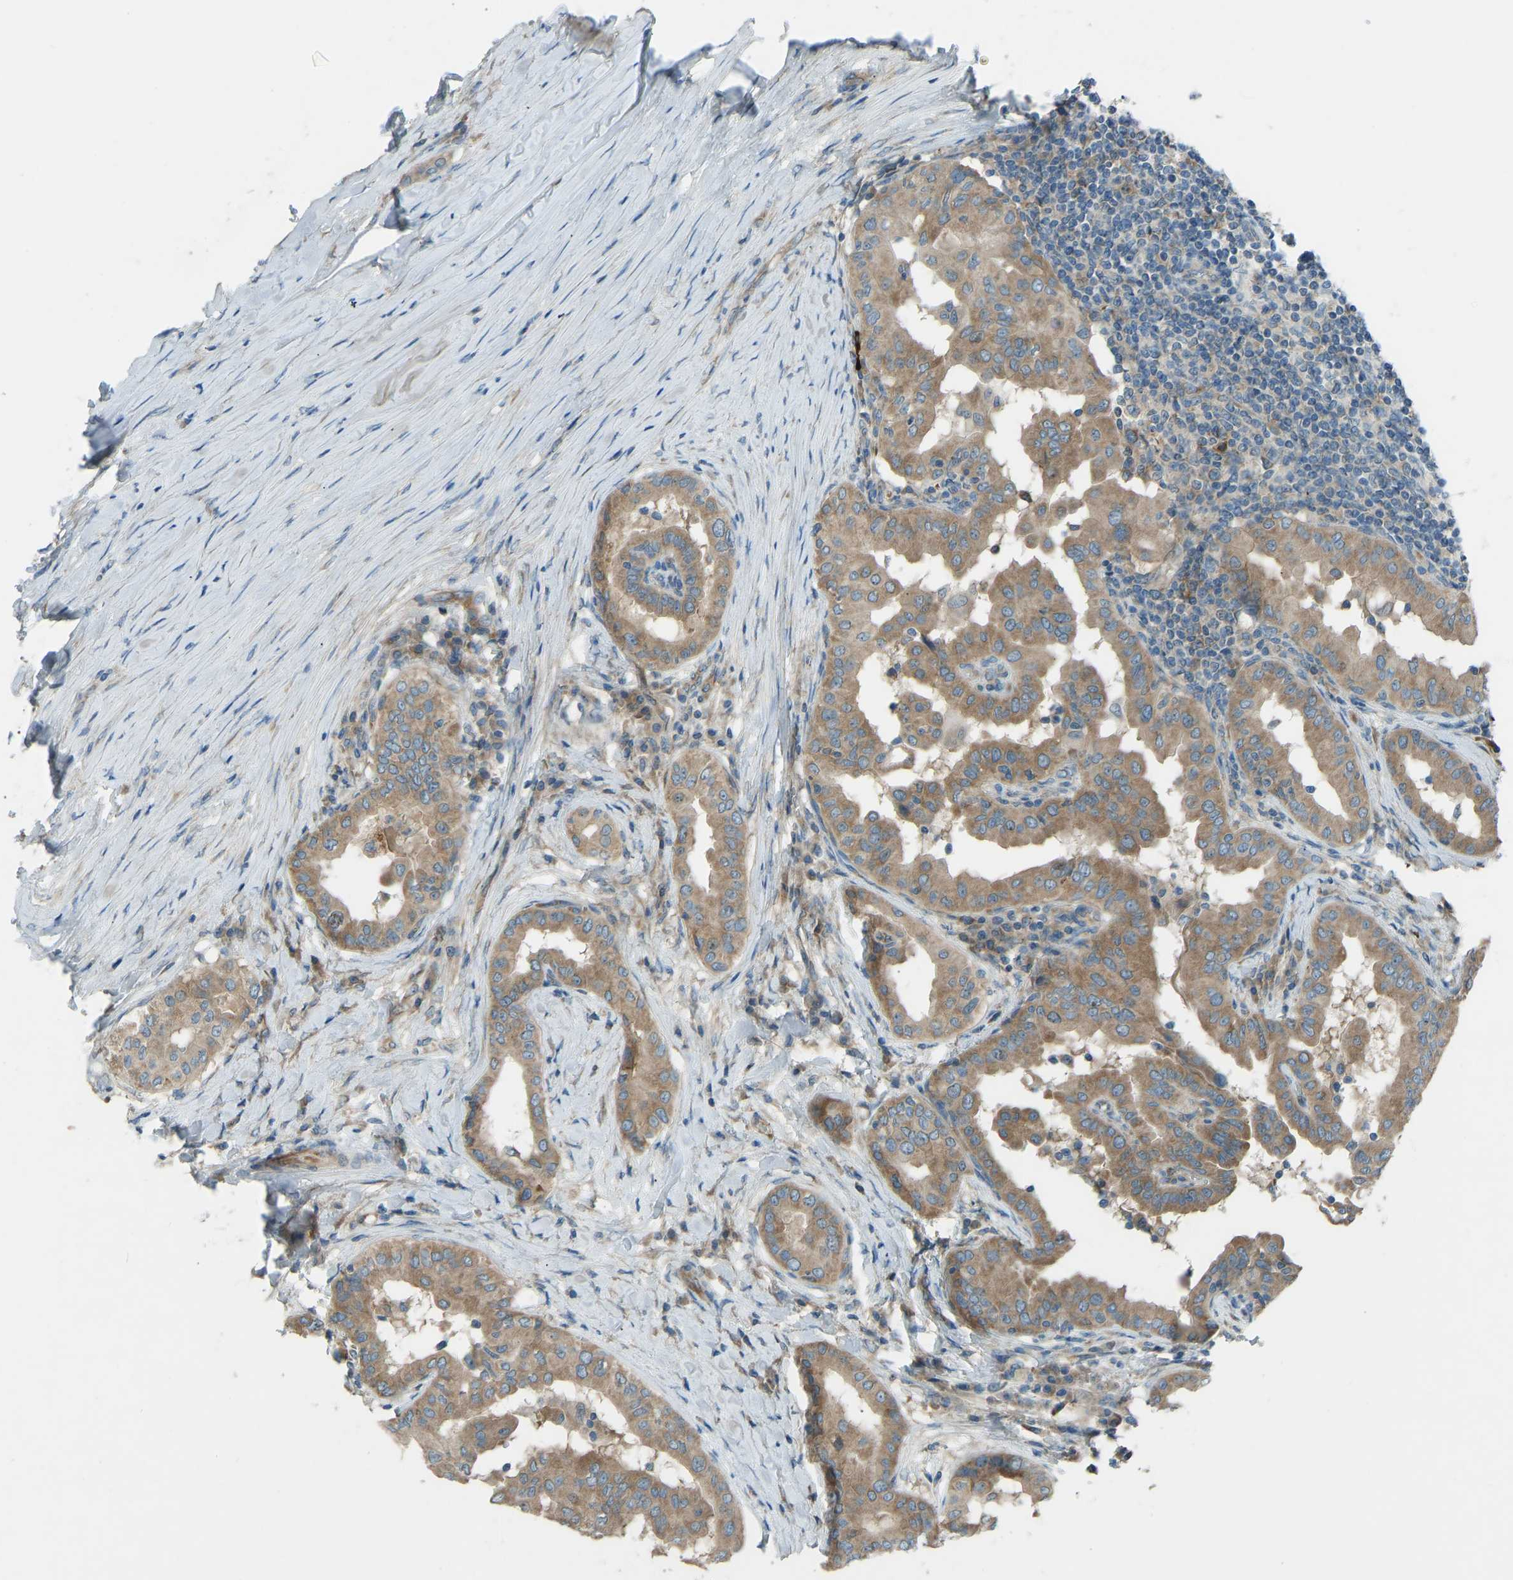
{"staining": {"intensity": "moderate", "quantity": ">75%", "location": "cytoplasmic/membranous"}, "tissue": "thyroid cancer", "cell_type": "Tumor cells", "image_type": "cancer", "snomed": [{"axis": "morphology", "description": "Papillary adenocarcinoma, NOS"}, {"axis": "topography", "description": "Thyroid gland"}], "caption": "Moderate cytoplasmic/membranous staining is present in approximately >75% of tumor cells in papillary adenocarcinoma (thyroid).", "gene": "STAU2", "patient": {"sex": "male", "age": 33}}